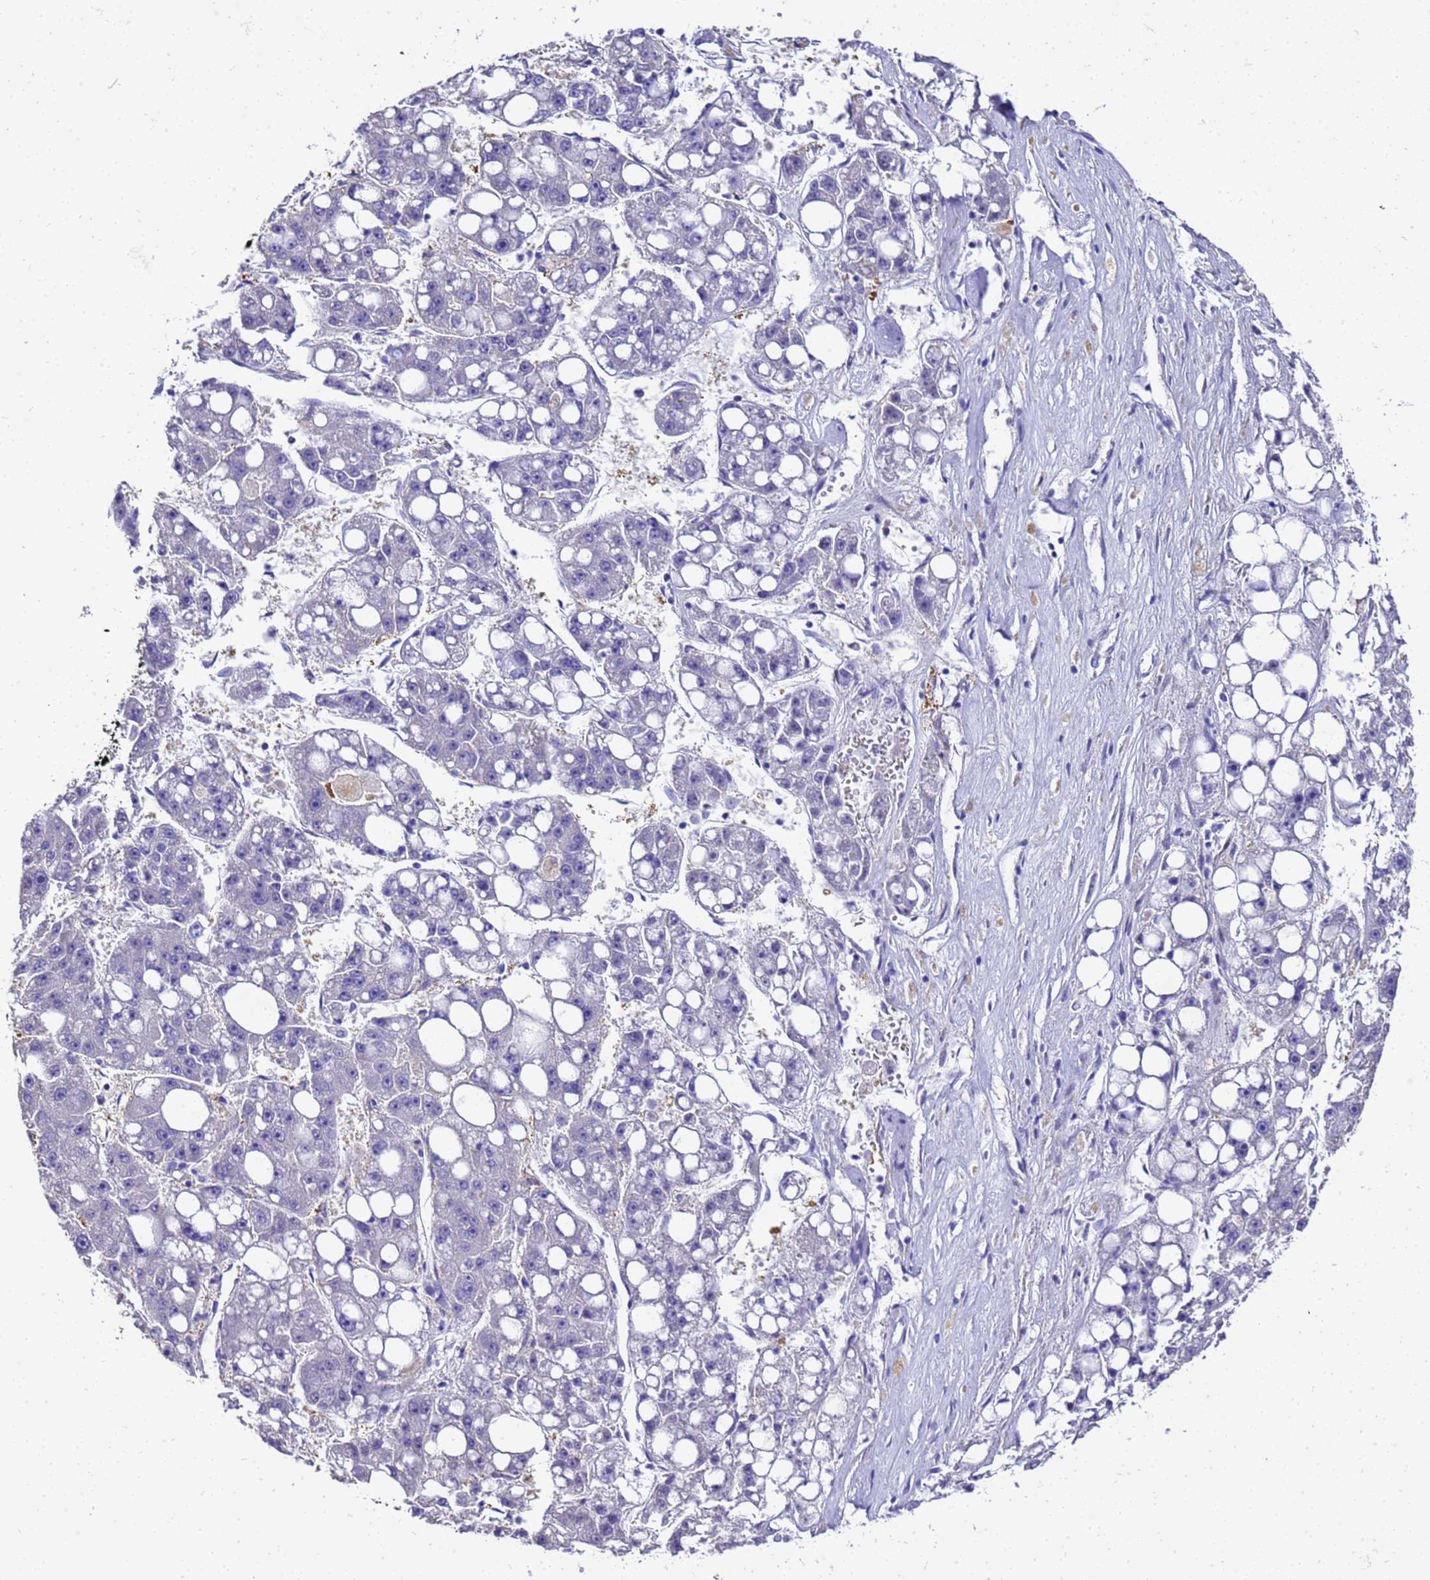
{"staining": {"intensity": "negative", "quantity": "none", "location": "none"}, "tissue": "liver cancer", "cell_type": "Tumor cells", "image_type": "cancer", "snomed": [{"axis": "morphology", "description": "Carcinoma, Hepatocellular, NOS"}, {"axis": "topography", "description": "Liver"}], "caption": "This is a micrograph of immunohistochemistry (IHC) staining of liver hepatocellular carcinoma, which shows no expression in tumor cells. (Brightfield microscopy of DAB IHC at high magnification).", "gene": "HSPB6", "patient": {"sex": "female", "age": 61}}